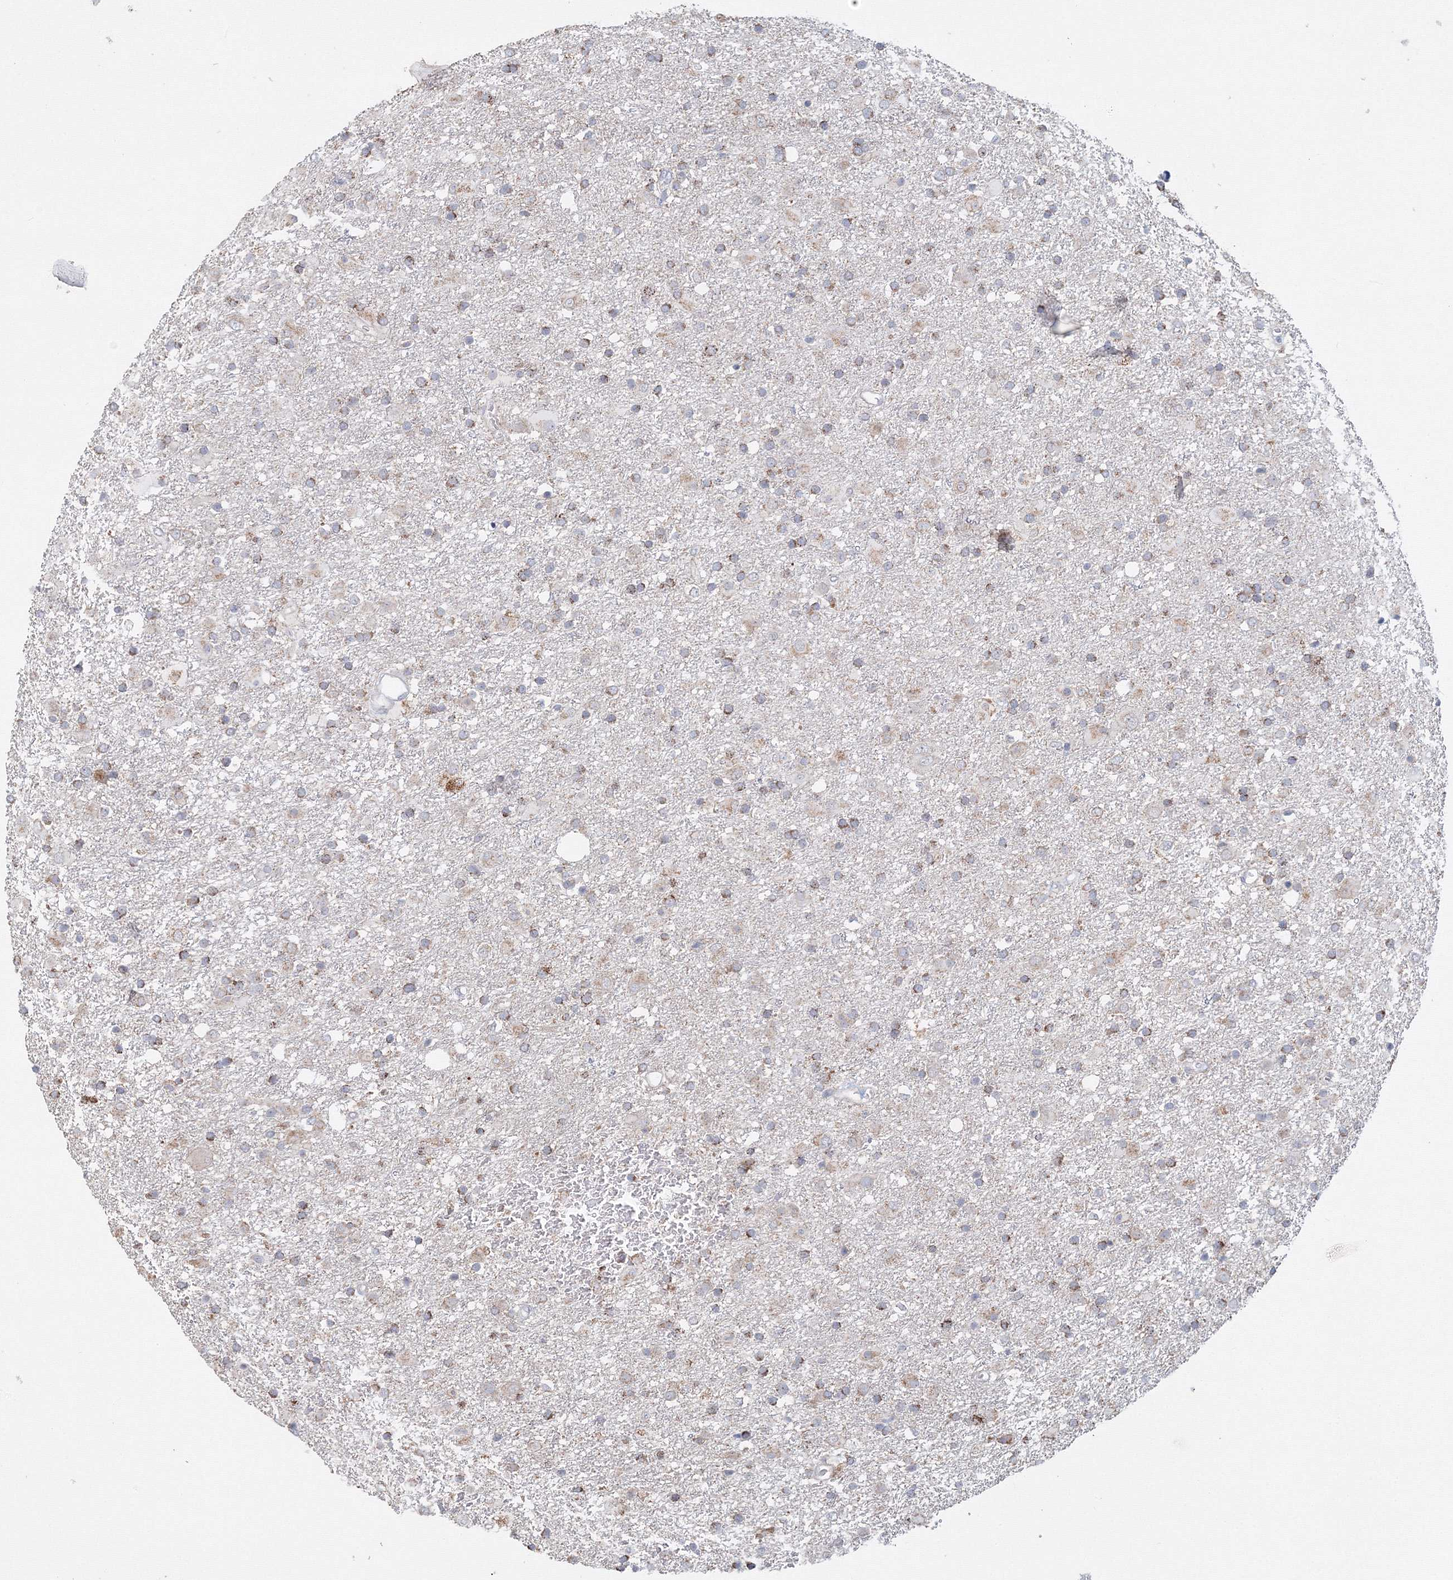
{"staining": {"intensity": "moderate", "quantity": "<25%", "location": "cytoplasmic/membranous"}, "tissue": "glioma", "cell_type": "Tumor cells", "image_type": "cancer", "snomed": [{"axis": "morphology", "description": "Glioma, malignant, Low grade"}, {"axis": "topography", "description": "Brain"}], "caption": "Immunohistochemical staining of malignant glioma (low-grade) exhibits low levels of moderate cytoplasmic/membranous protein staining in about <25% of tumor cells.", "gene": "DHRS12", "patient": {"sex": "male", "age": 65}}